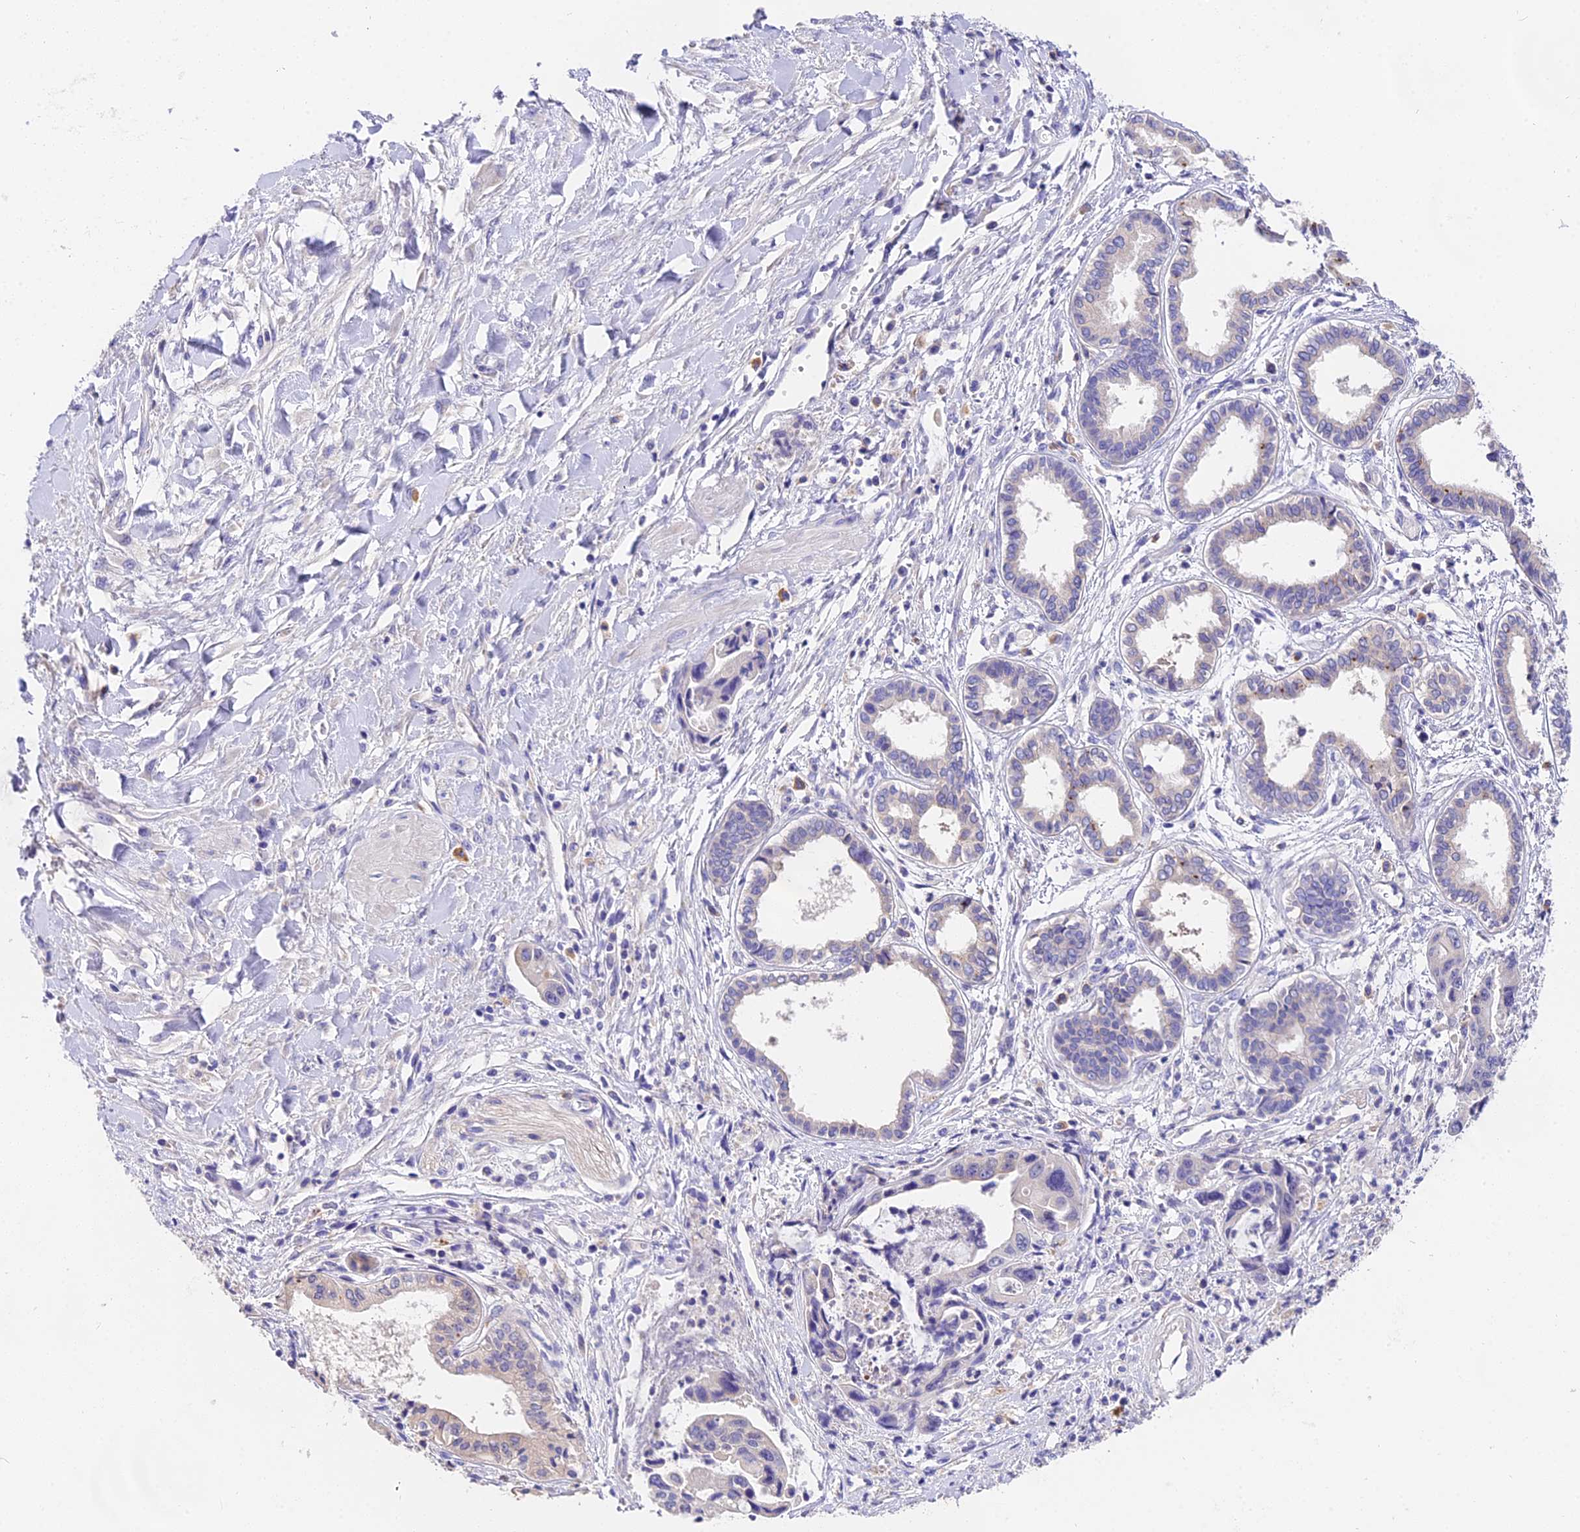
{"staining": {"intensity": "negative", "quantity": "none", "location": "none"}, "tissue": "pancreatic cancer", "cell_type": "Tumor cells", "image_type": "cancer", "snomed": [{"axis": "morphology", "description": "Adenocarcinoma, NOS"}, {"axis": "topography", "description": "Pancreas"}], "caption": "High power microscopy micrograph of an IHC image of pancreatic cancer (adenocarcinoma), revealing no significant positivity in tumor cells.", "gene": "LYPD6", "patient": {"sex": "female", "age": 50}}